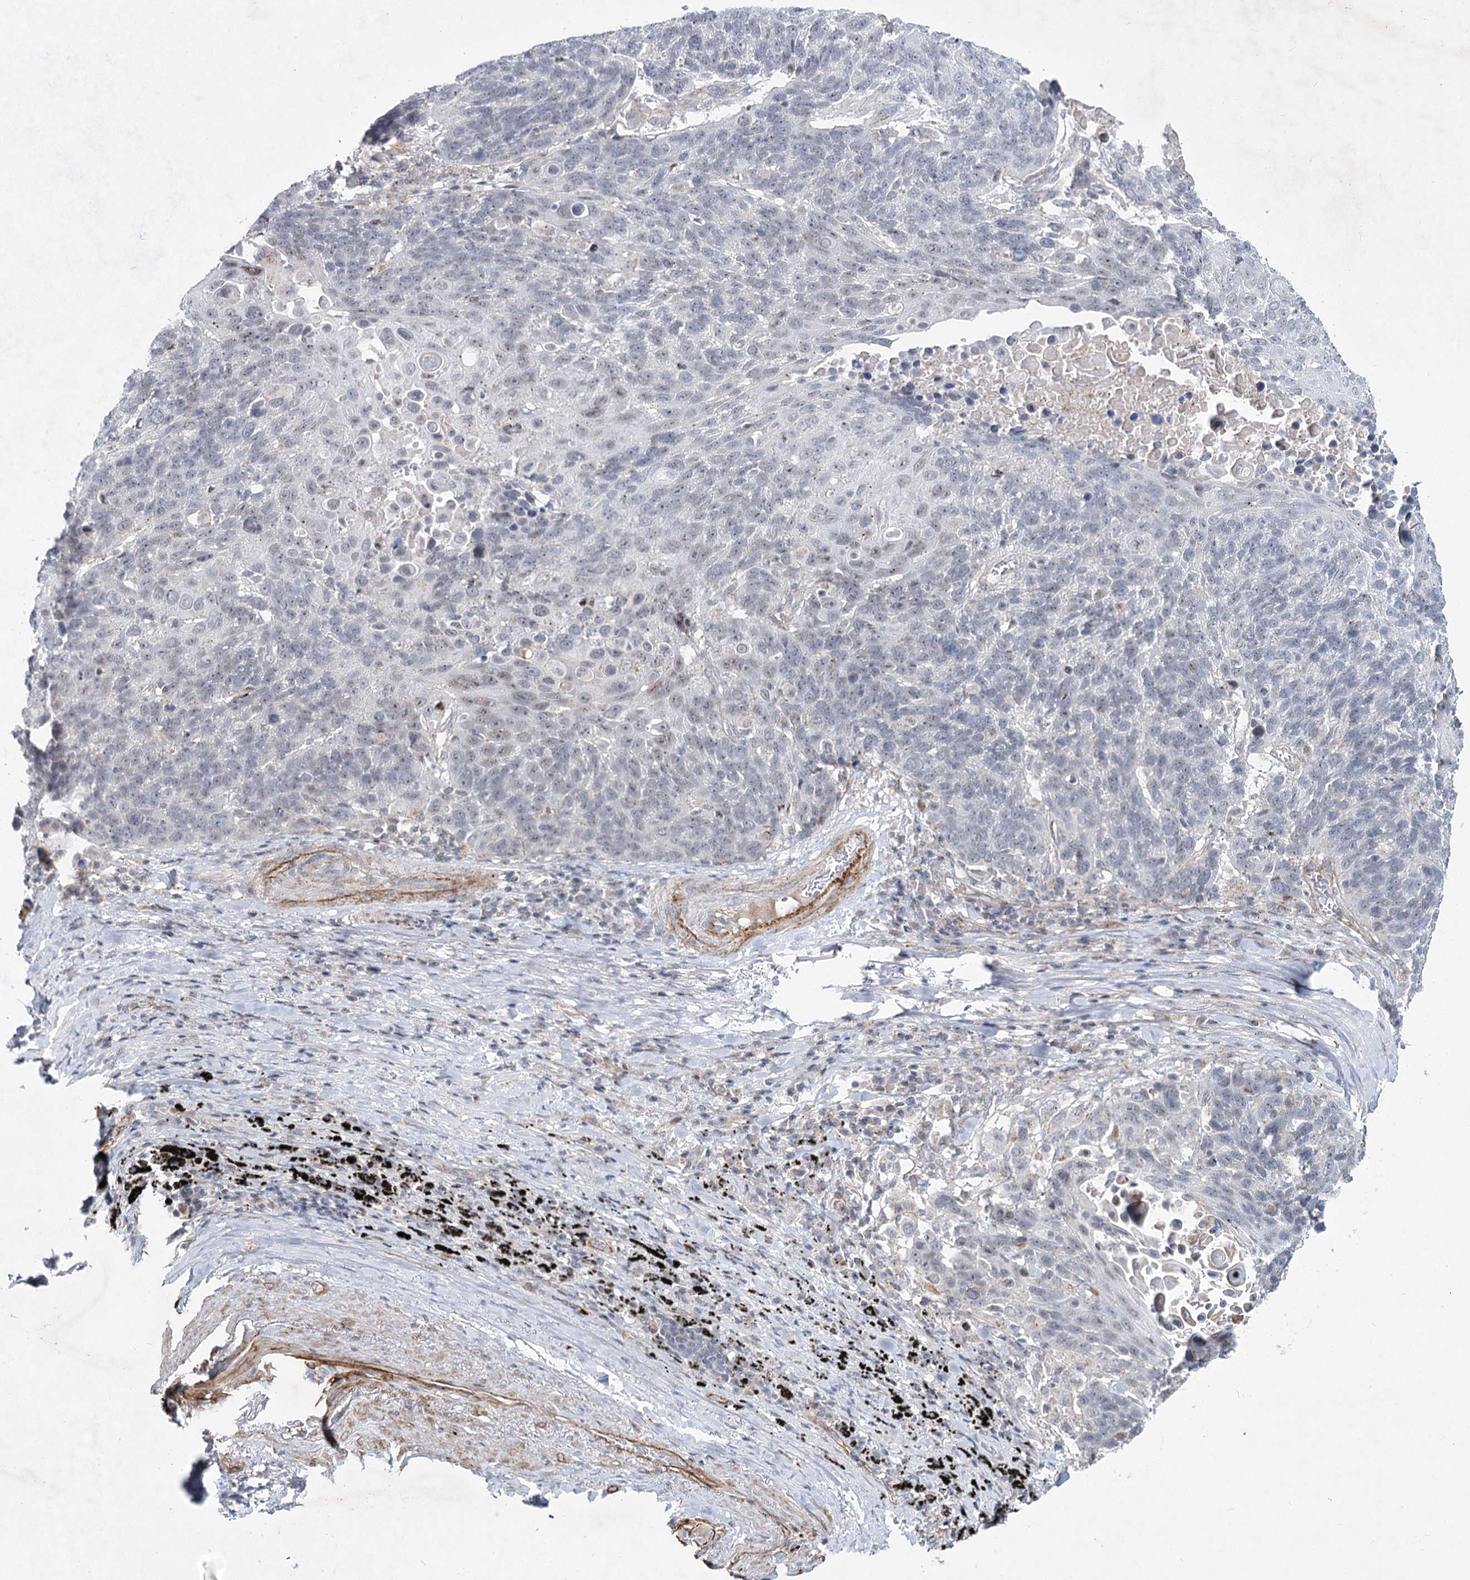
{"staining": {"intensity": "negative", "quantity": "none", "location": "none"}, "tissue": "lung cancer", "cell_type": "Tumor cells", "image_type": "cancer", "snomed": [{"axis": "morphology", "description": "Squamous cell carcinoma, NOS"}, {"axis": "topography", "description": "Lung"}], "caption": "IHC photomicrograph of human lung squamous cell carcinoma stained for a protein (brown), which demonstrates no expression in tumor cells.", "gene": "ATL2", "patient": {"sex": "male", "age": 66}}